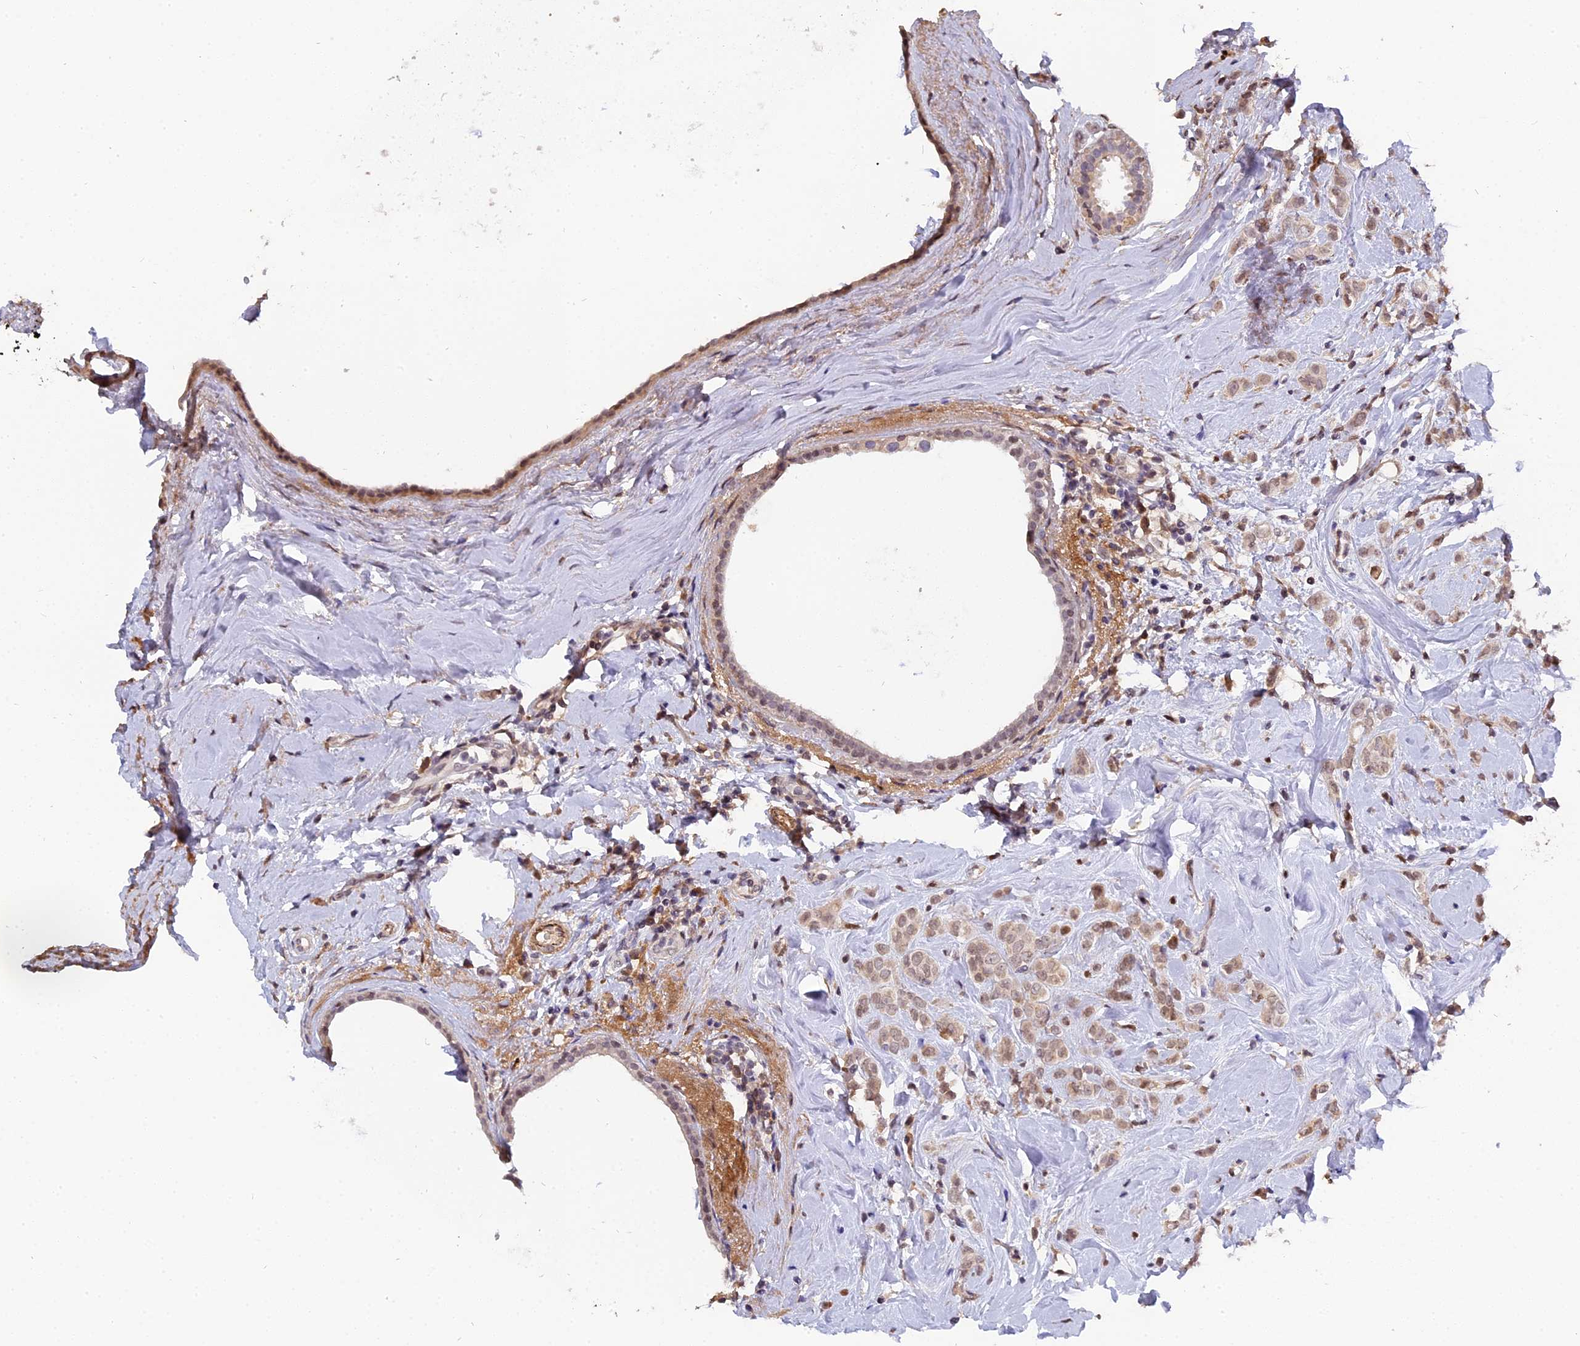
{"staining": {"intensity": "weak", "quantity": ">75%", "location": "nuclear"}, "tissue": "breast cancer", "cell_type": "Tumor cells", "image_type": "cancer", "snomed": [{"axis": "morphology", "description": "Lobular carcinoma"}, {"axis": "topography", "description": "Breast"}], "caption": "Lobular carcinoma (breast) stained with a brown dye demonstrates weak nuclear positive staining in about >75% of tumor cells.", "gene": "PYGO1", "patient": {"sex": "female", "age": 47}}